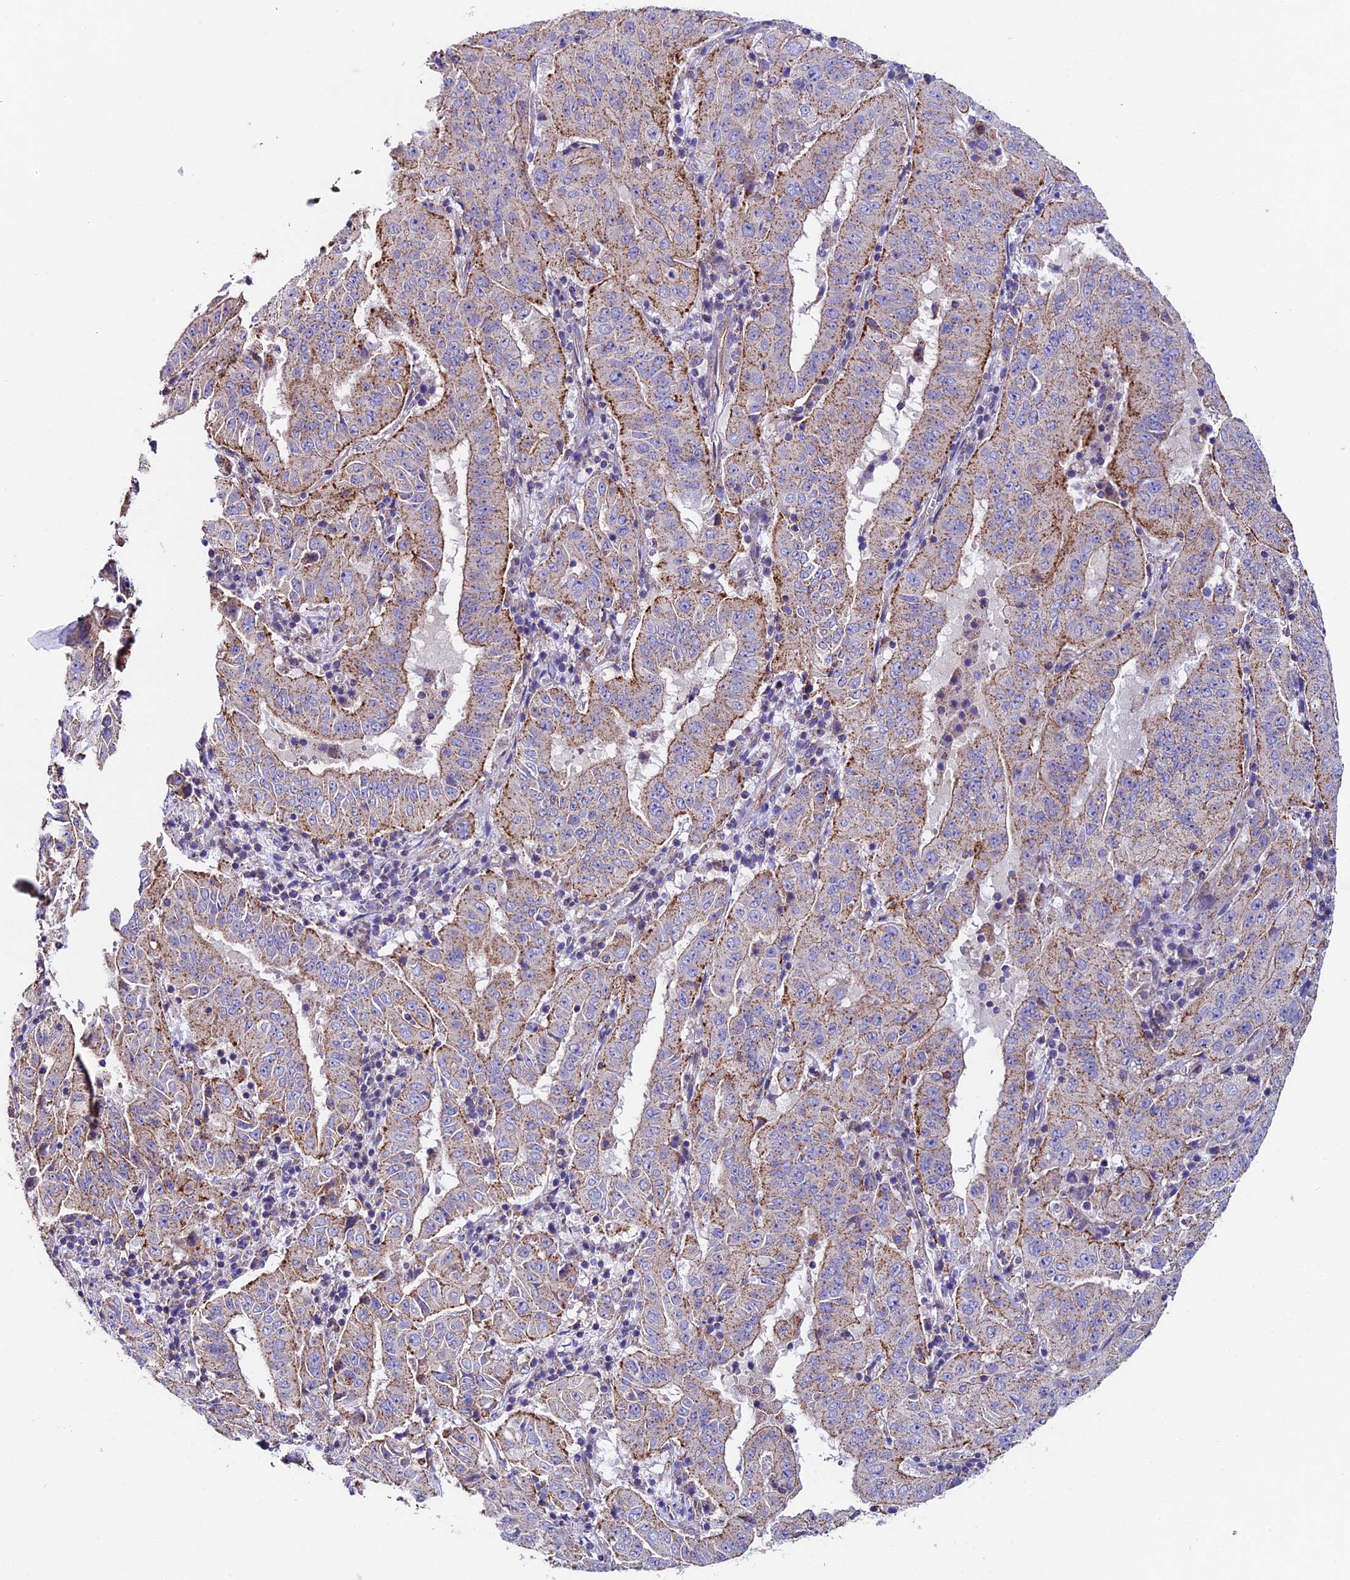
{"staining": {"intensity": "strong", "quantity": "25%-75%", "location": "cytoplasmic/membranous"}, "tissue": "pancreatic cancer", "cell_type": "Tumor cells", "image_type": "cancer", "snomed": [{"axis": "morphology", "description": "Adenocarcinoma, NOS"}, {"axis": "topography", "description": "Pancreas"}], "caption": "An image of human pancreatic cancer (adenocarcinoma) stained for a protein displays strong cytoplasmic/membranous brown staining in tumor cells.", "gene": "QRFP", "patient": {"sex": "male", "age": 63}}